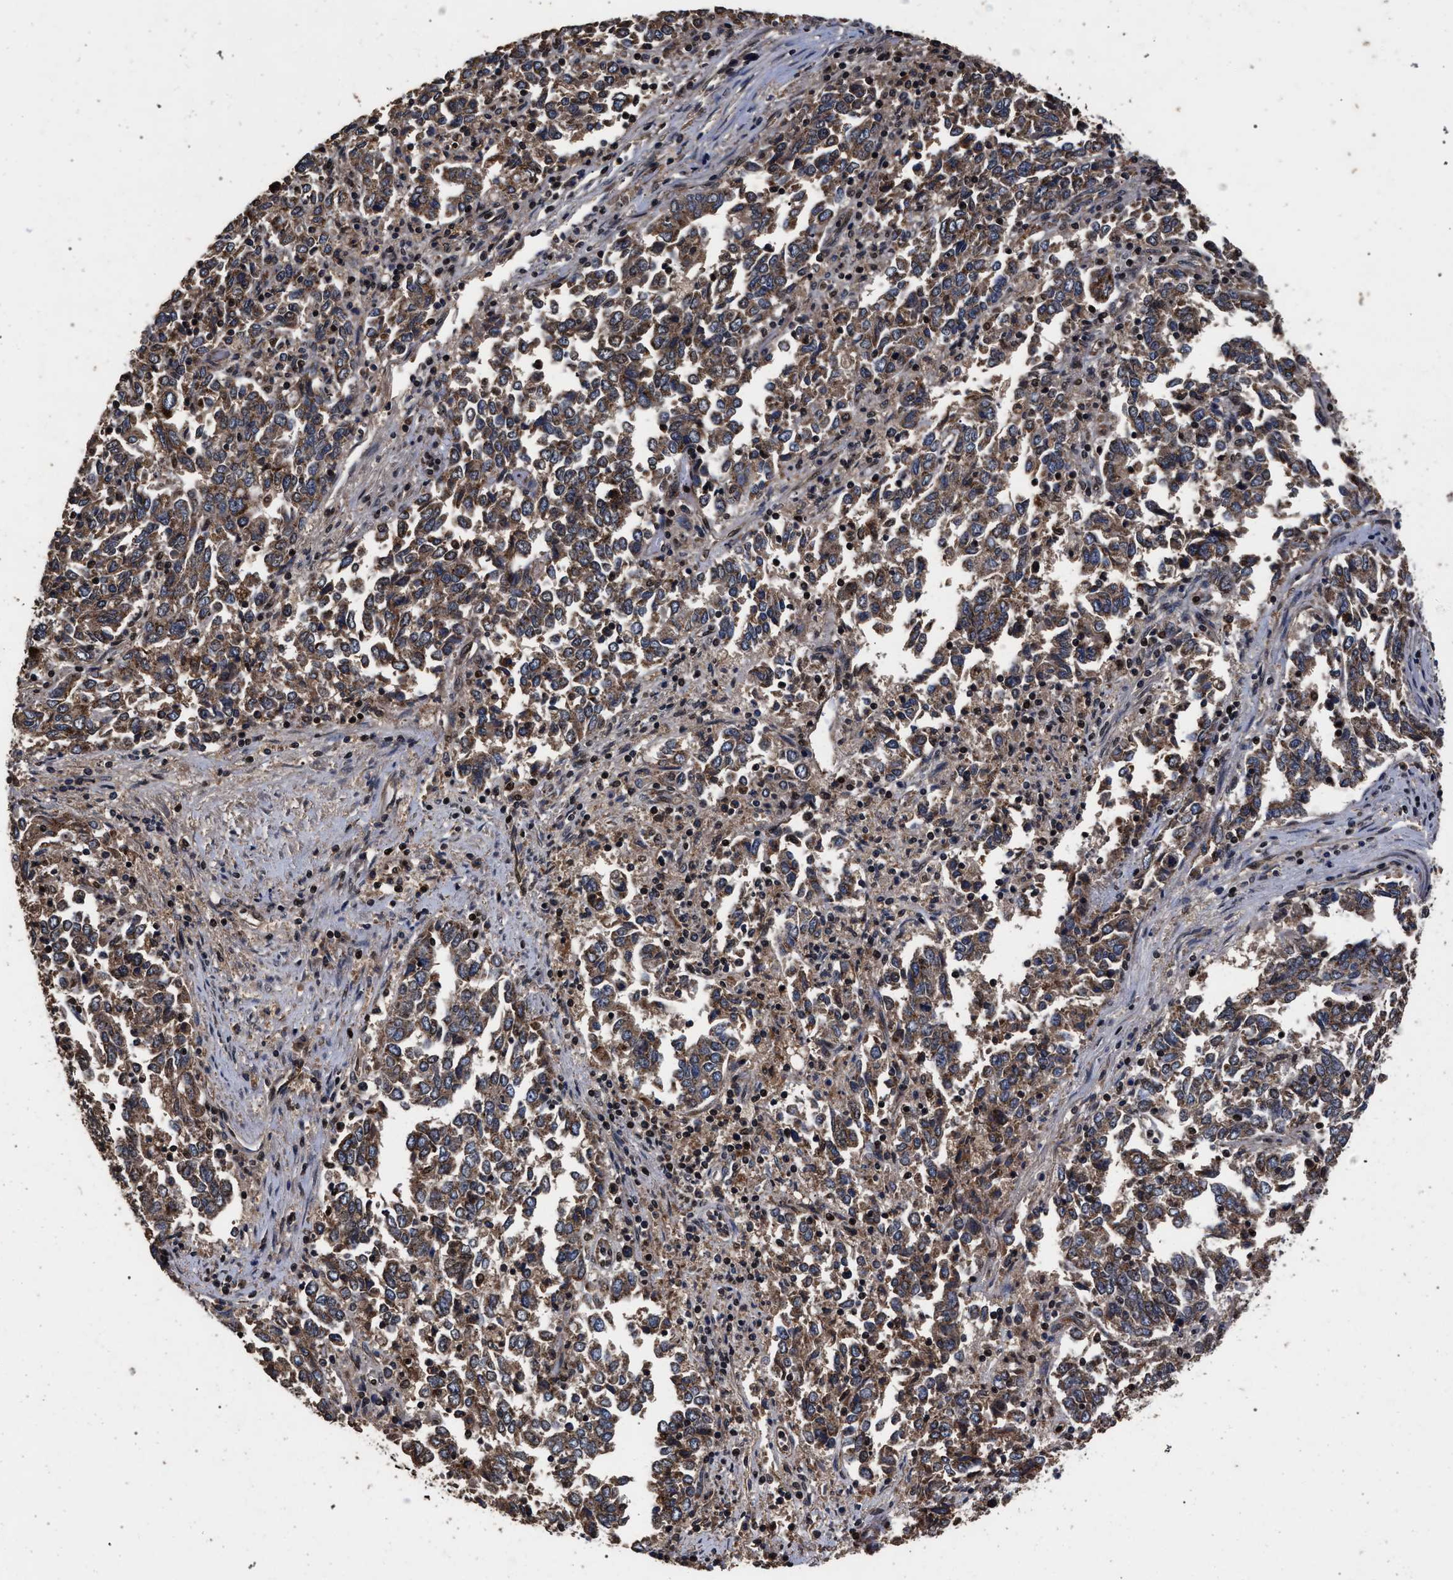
{"staining": {"intensity": "moderate", "quantity": ">75%", "location": "cytoplasmic/membranous"}, "tissue": "endometrial cancer", "cell_type": "Tumor cells", "image_type": "cancer", "snomed": [{"axis": "morphology", "description": "Adenocarcinoma, NOS"}, {"axis": "topography", "description": "Endometrium"}], "caption": "Immunohistochemistry micrograph of neoplastic tissue: human endometrial cancer (adenocarcinoma) stained using immunohistochemistry (IHC) exhibits medium levels of moderate protein expression localized specifically in the cytoplasmic/membranous of tumor cells, appearing as a cytoplasmic/membranous brown color.", "gene": "ACOX1", "patient": {"sex": "female", "age": 80}}